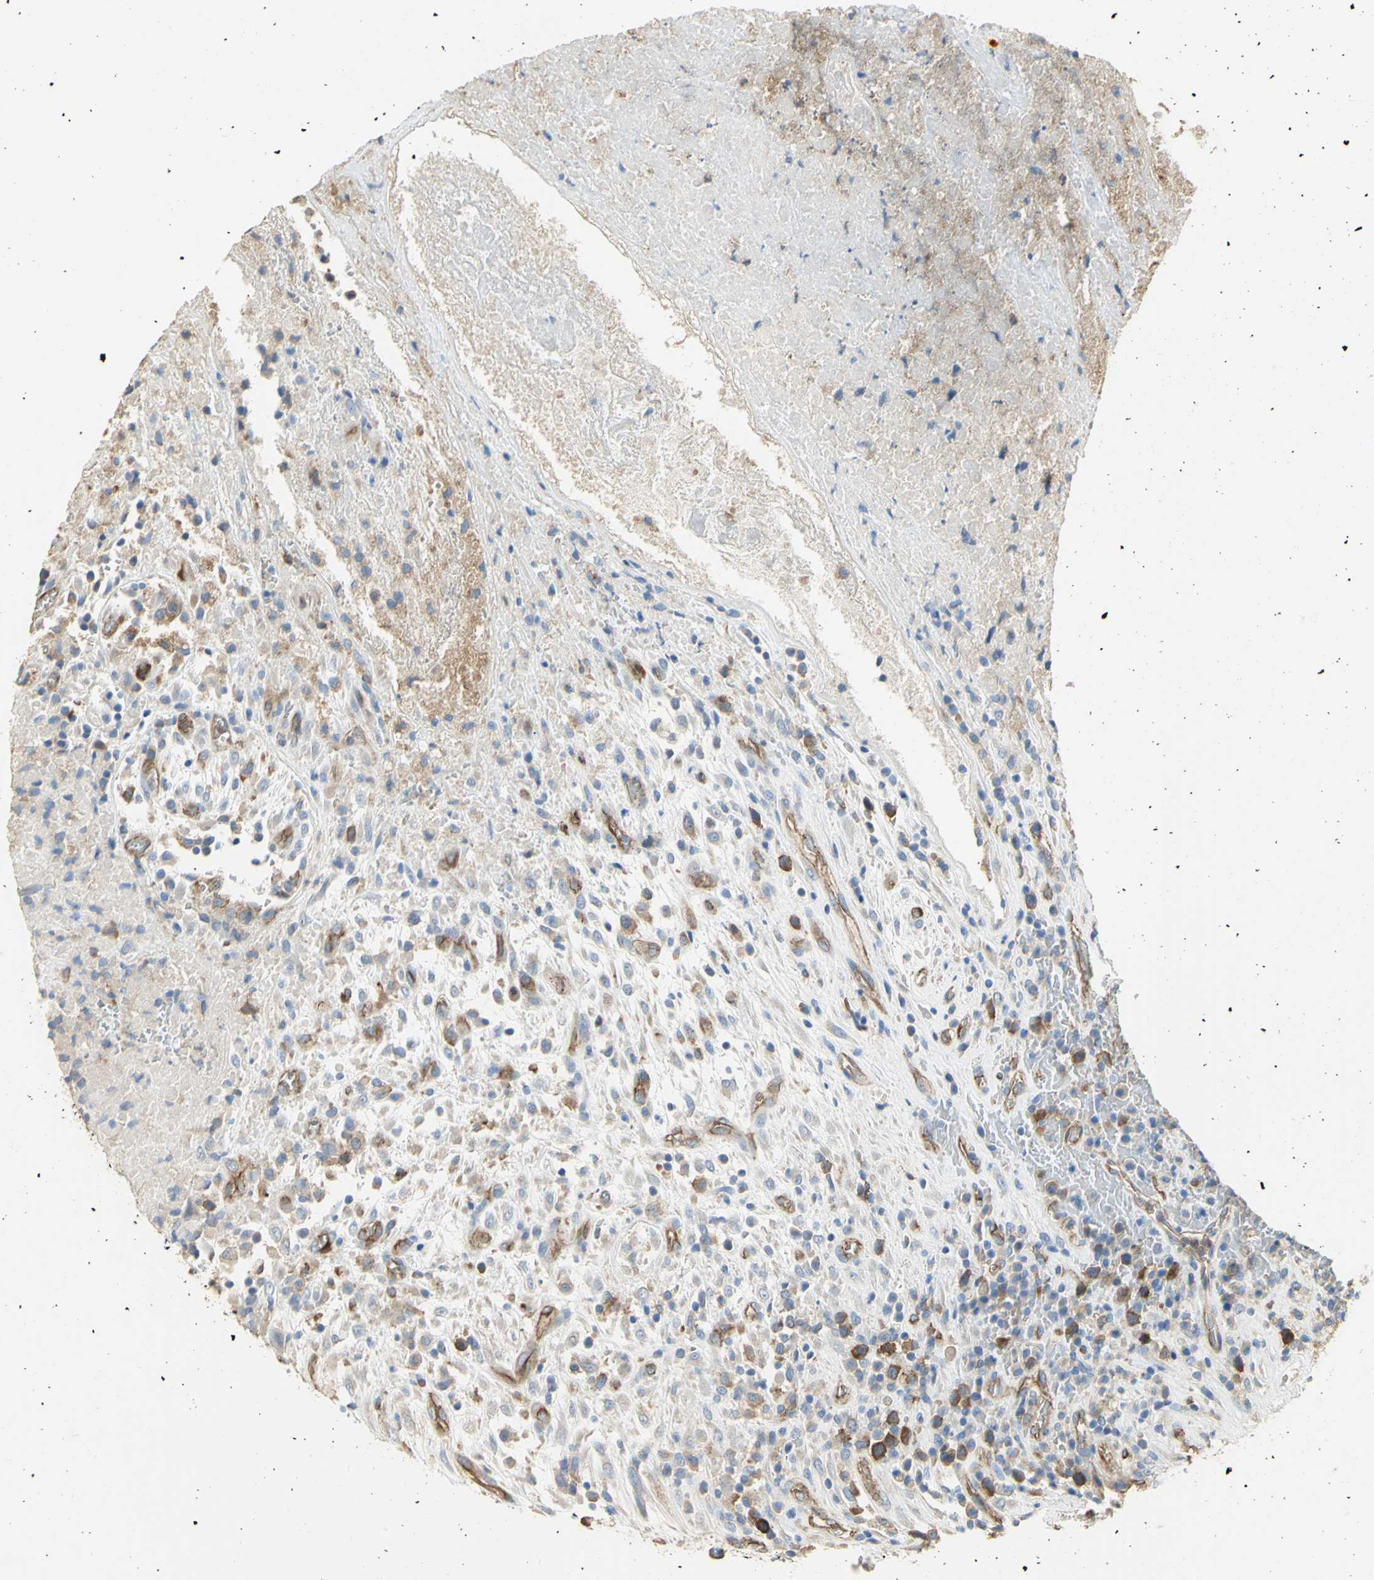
{"staining": {"intensity": "moderate", "quantity": "25%-75%", "location": "cytoplasmic/membranous"}, "tissue": "testis cancer", "cell_type": "Tumor cells", "image_type": "cancer", "snomed": [{"axis": "morphology", "description": "Necrosis, NOS"}, {"axis": "morphology", "description": "Carcinoma, Embryonal, NOS"}, {"axis": "topography", "description": "Testis"}], "caption": "This is an image of immunohistochemistry staining of embryonal carcinoma (testis), which shows moderate expression in the cytoplasmic/membranous of tumor cells.", "gene": "DLGAP5", "patient": {"sex": "male", "age": 19}}